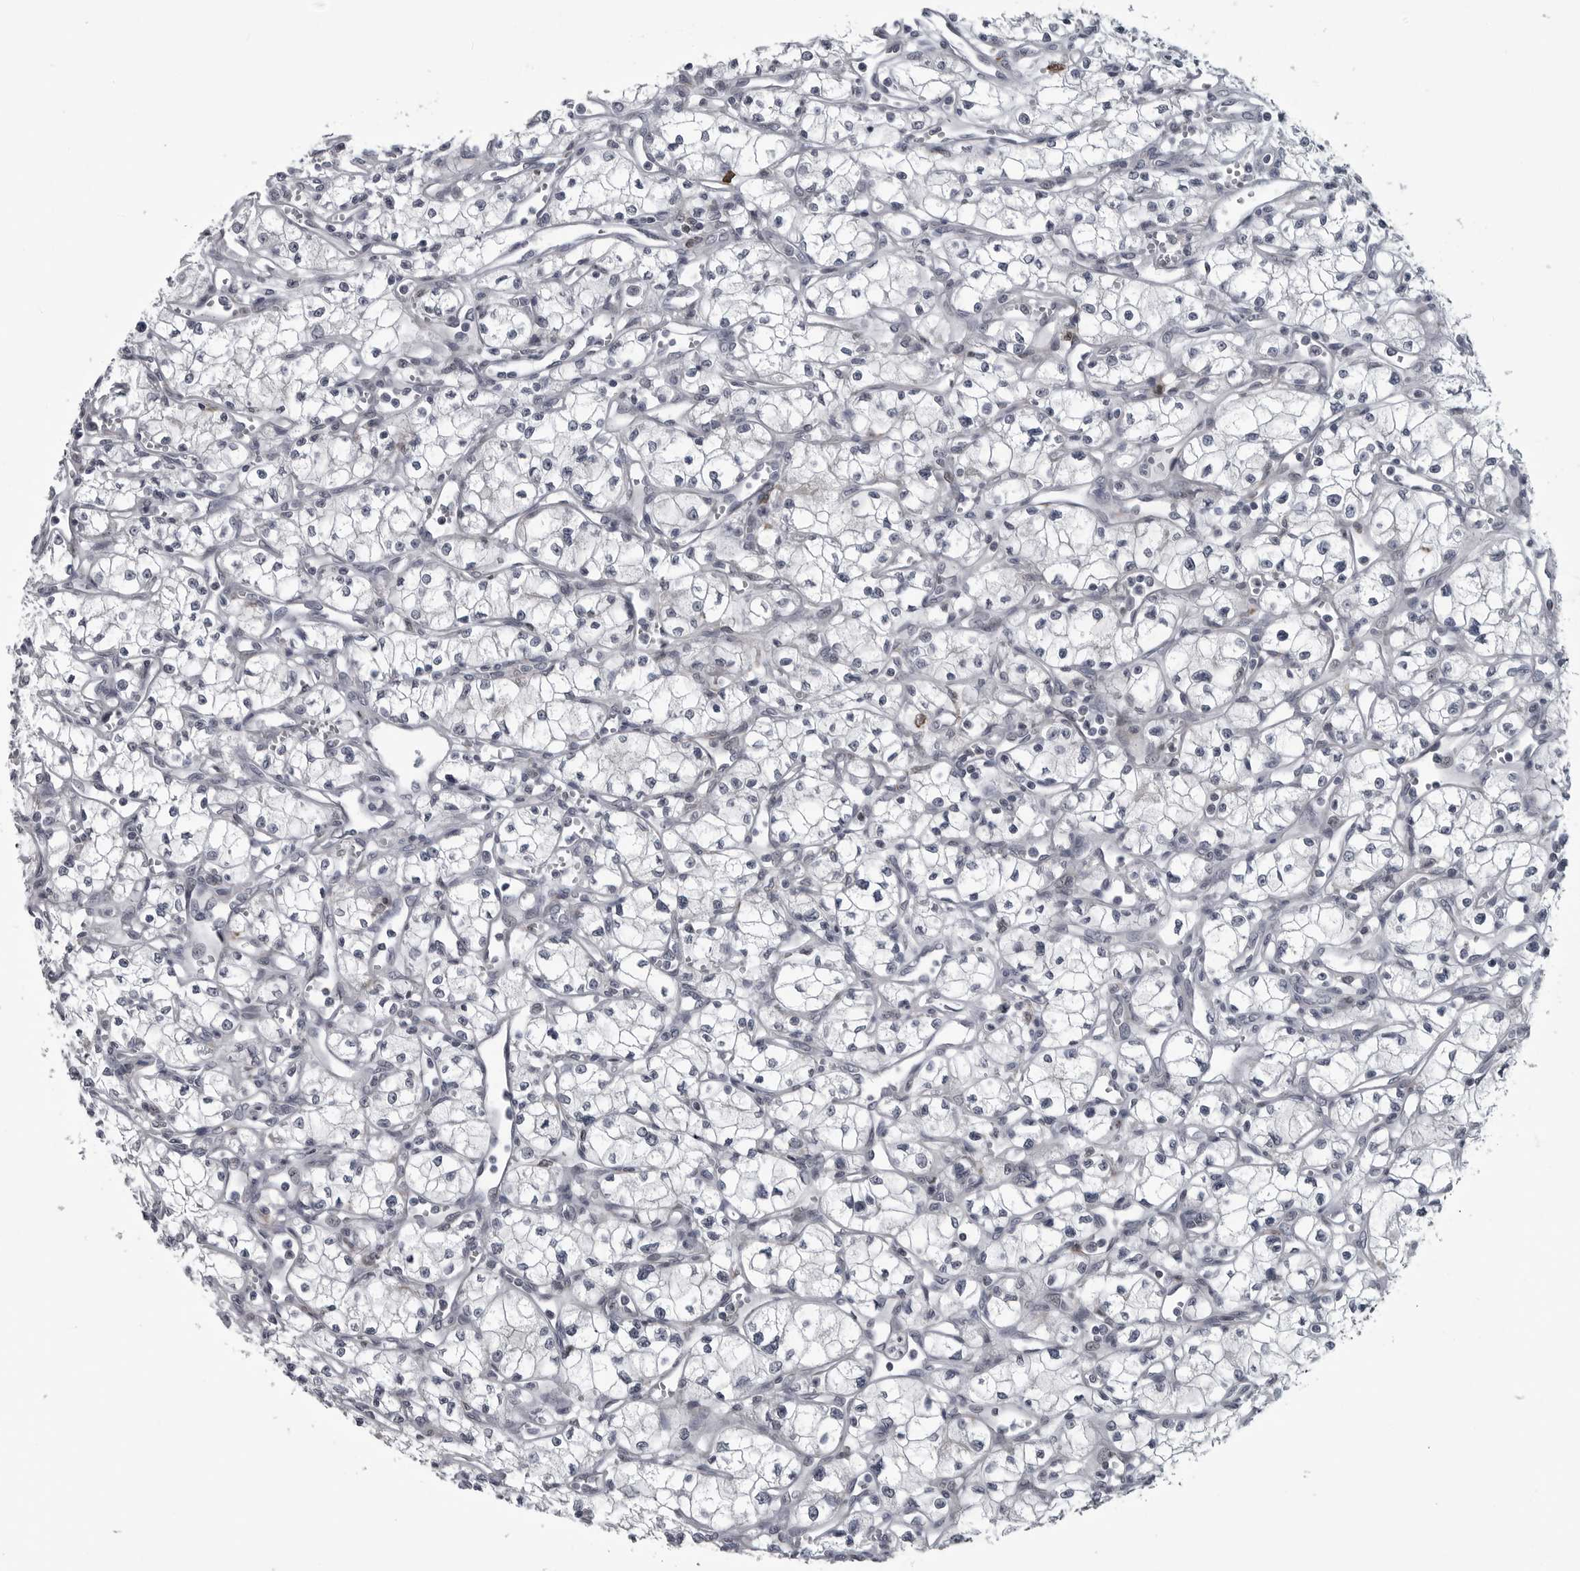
{"staining": {"intensity": "negative", "quantity": "none", "location": "none"}, "tissue": "renal cancer", "cell_type": "Tumor cells", "image_type": "cancer", "snomed": [{"axis": "morphology", "description": "Adenocarcinoma, NOS"}, {"axis": "topography", "description": "Kidney"}], "caption": "Tumor cells show no significant protein staining in renal cancer.", "gene": "LYSMD1", "patient": {"sex": "male", "age": 59}}